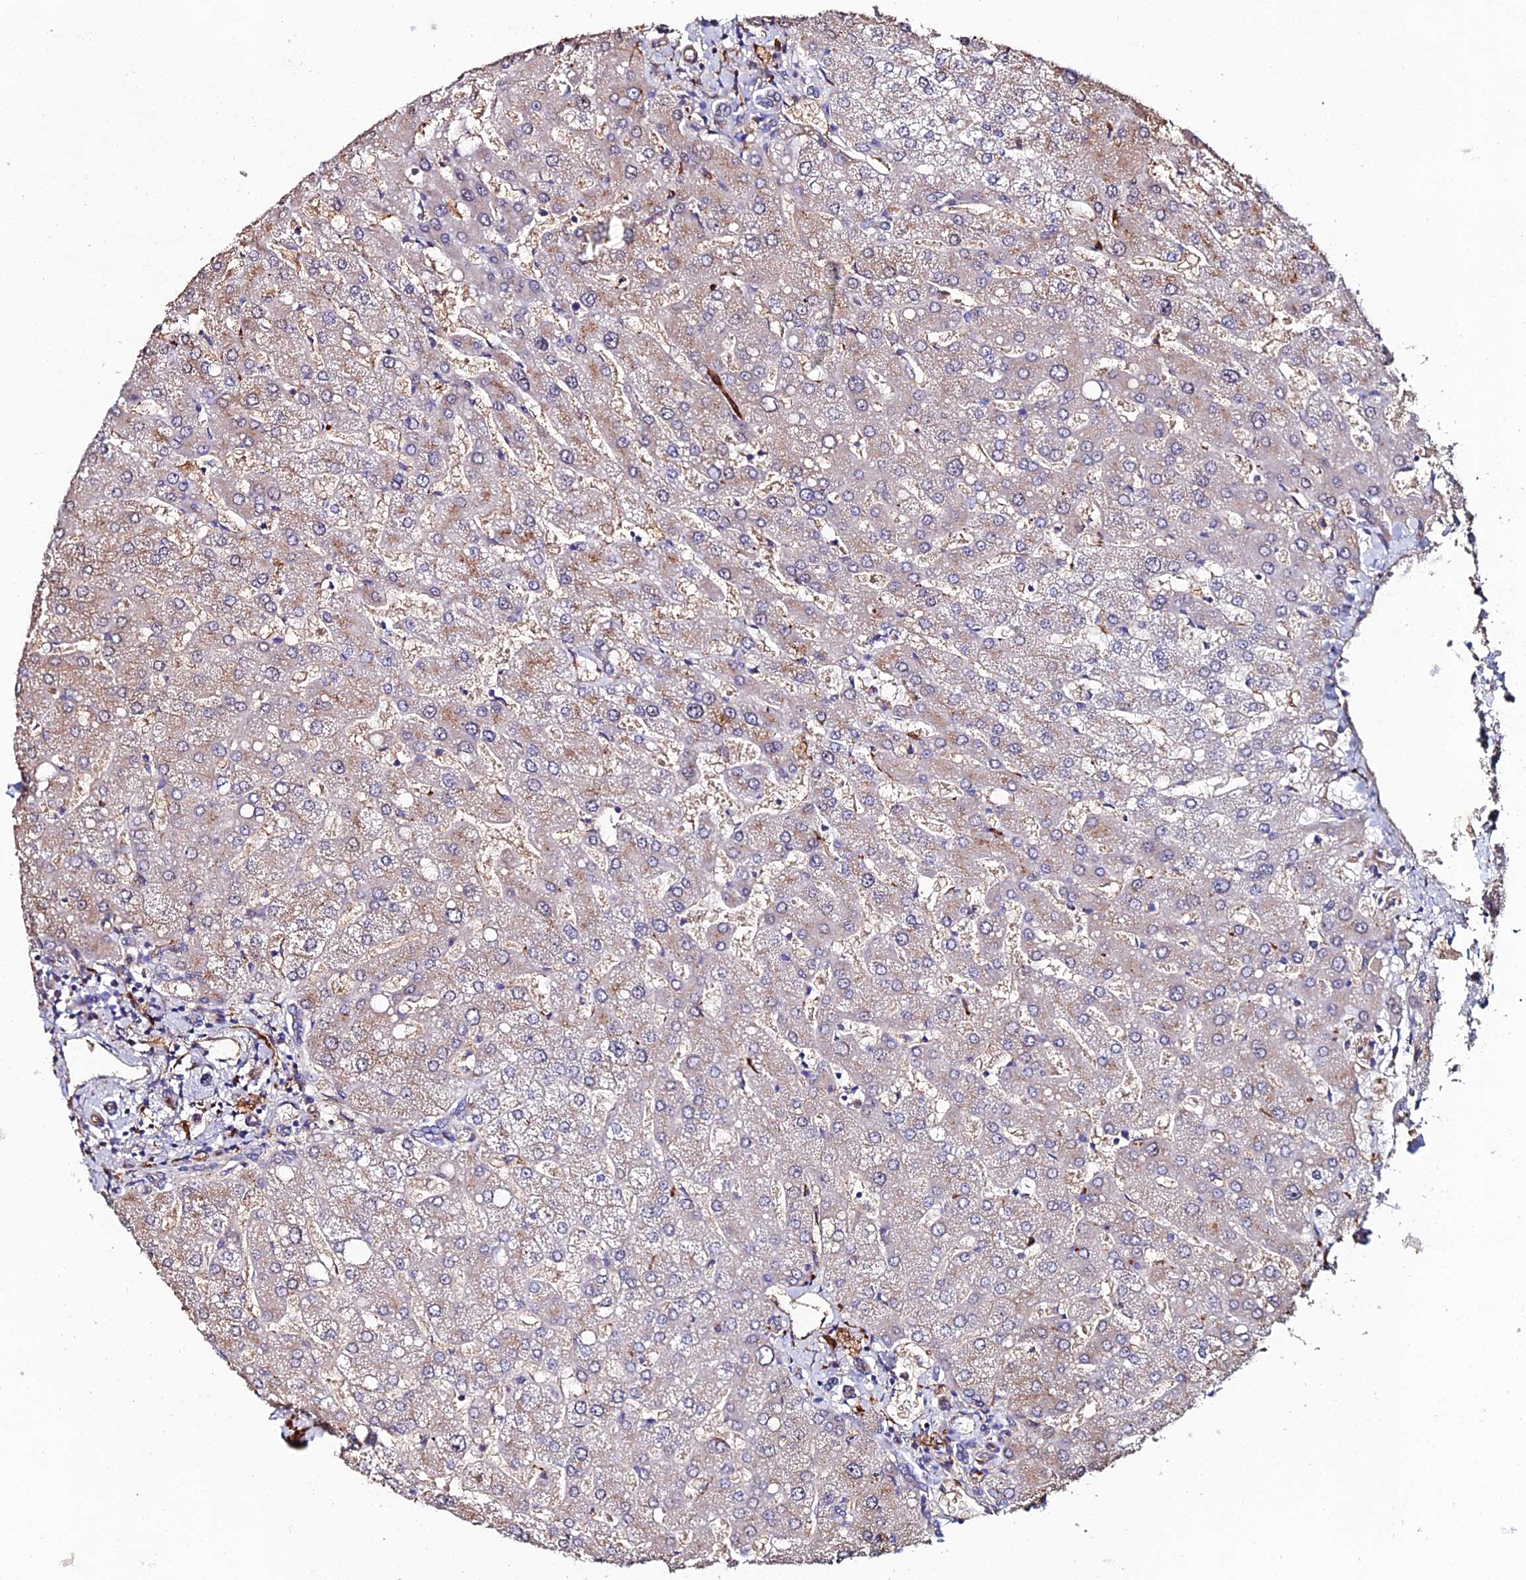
{"staining": {"intensity": "negative", "quantity": "none", "location": "none"}, "tissue": "liver", "cell_type": "Cholangiocytes", "image_type": "normal", "snomed": [{"axis": "morphology", "description": "Normal tissue, NOS"}, {"axis": "topography", "description": "Liver"}], "caption": "Protein analysis of unremarkable liver reveals no significant positivity in cholangiocytes.", "gene": "C6", "patient": {"sex": "male", "age": 55}}